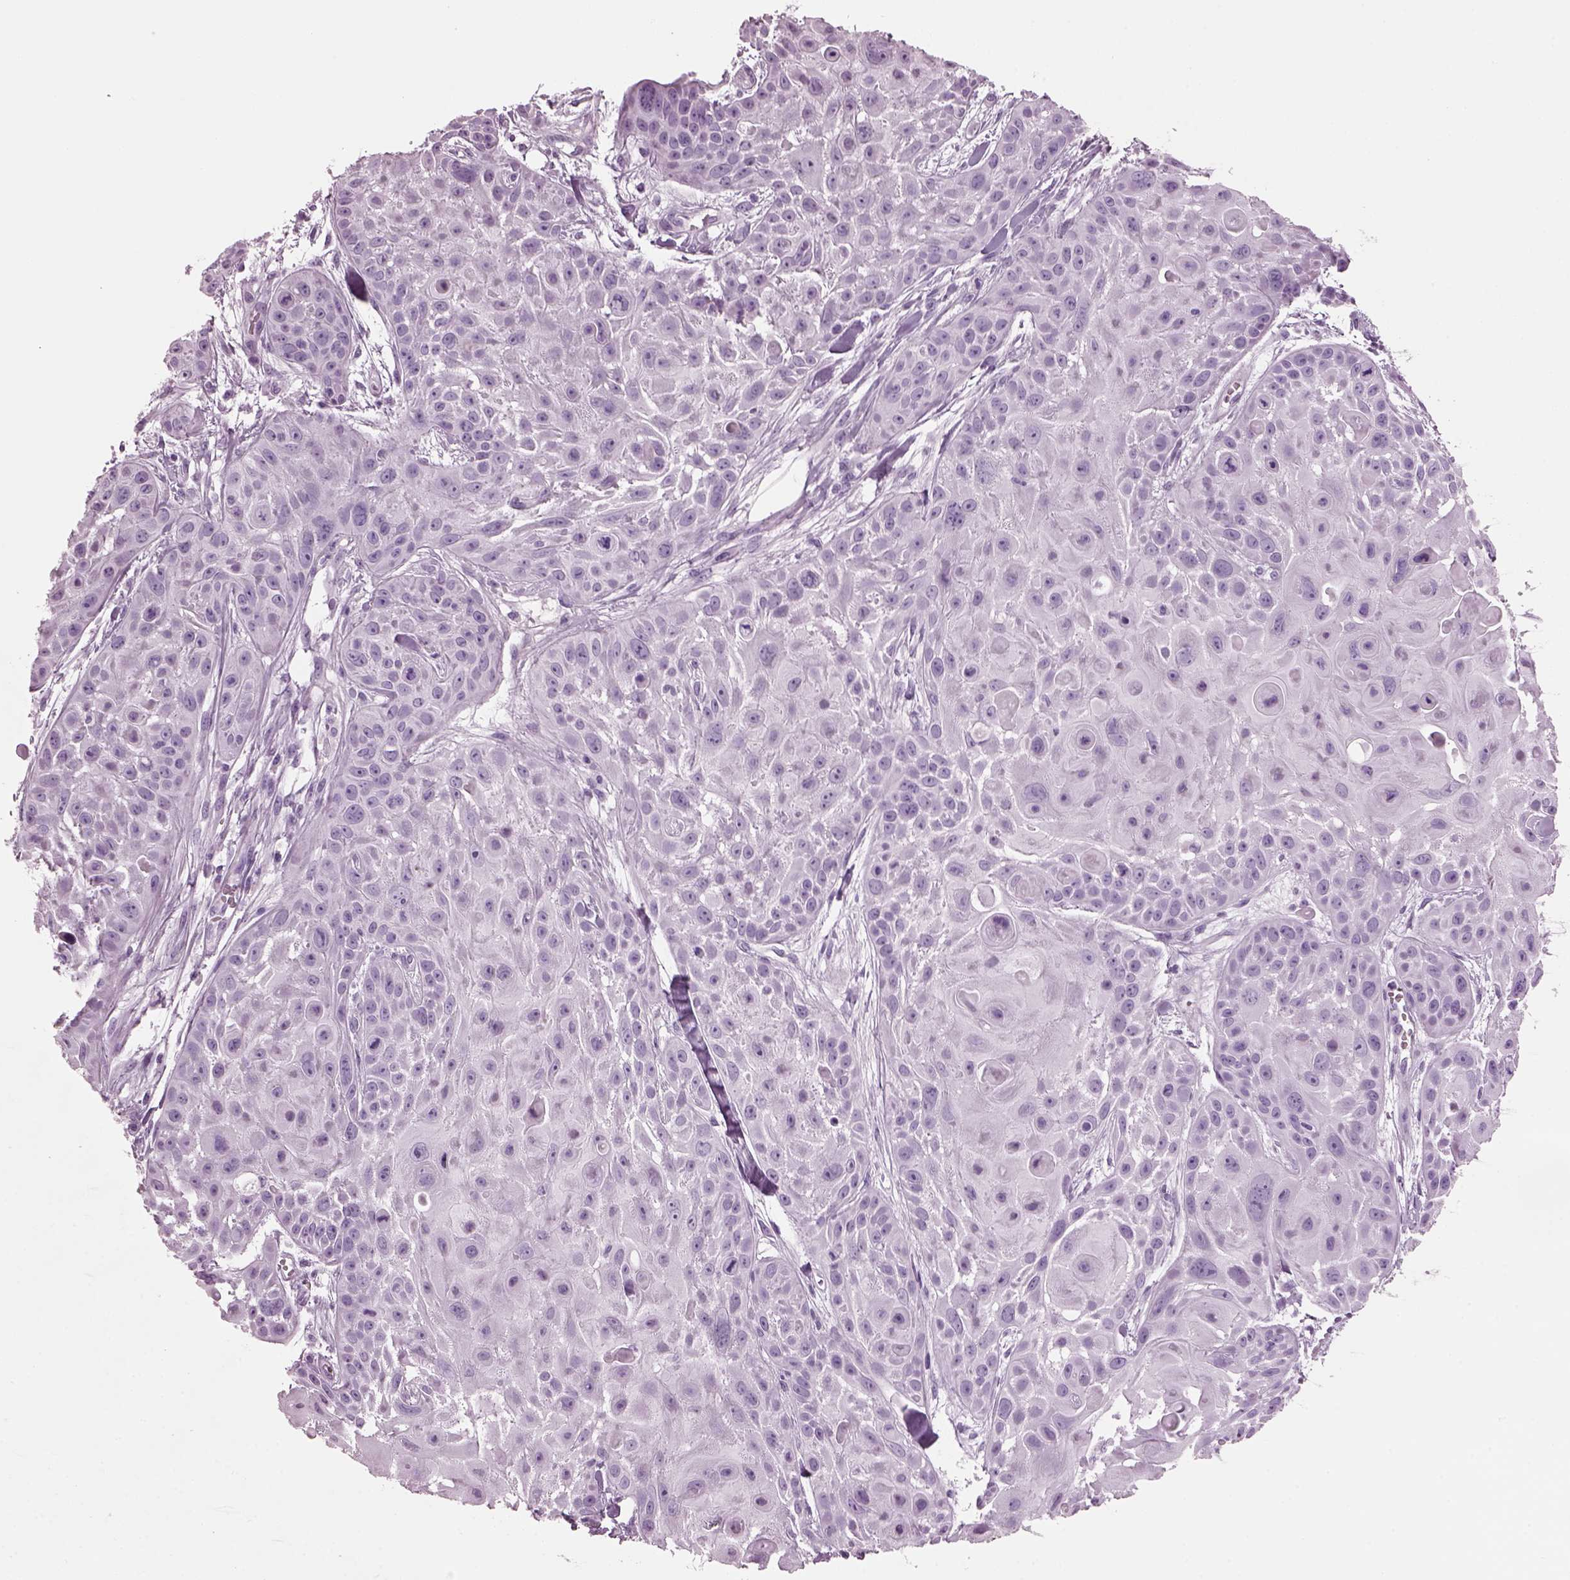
{"staining": {"intensity": "negative", "quantity": "none", "location": "none"}, "tissue": "skin cancer", "cell_type": "Tumor cells", "image_type": "cancer", "snomed": [{"axis": "morphology", "description": "Squamous cell carcinoma, NOS"}, {"axis": "topography", "description": "Skin"}, {"axis": "topography", "description": "Anal"}], "caption": "Photomicrograph shows no significant protein expression in tumor cells of skin cancer.", "gene": "KRTAP3-2", "patient": {"sex": "female", "age": 75}}